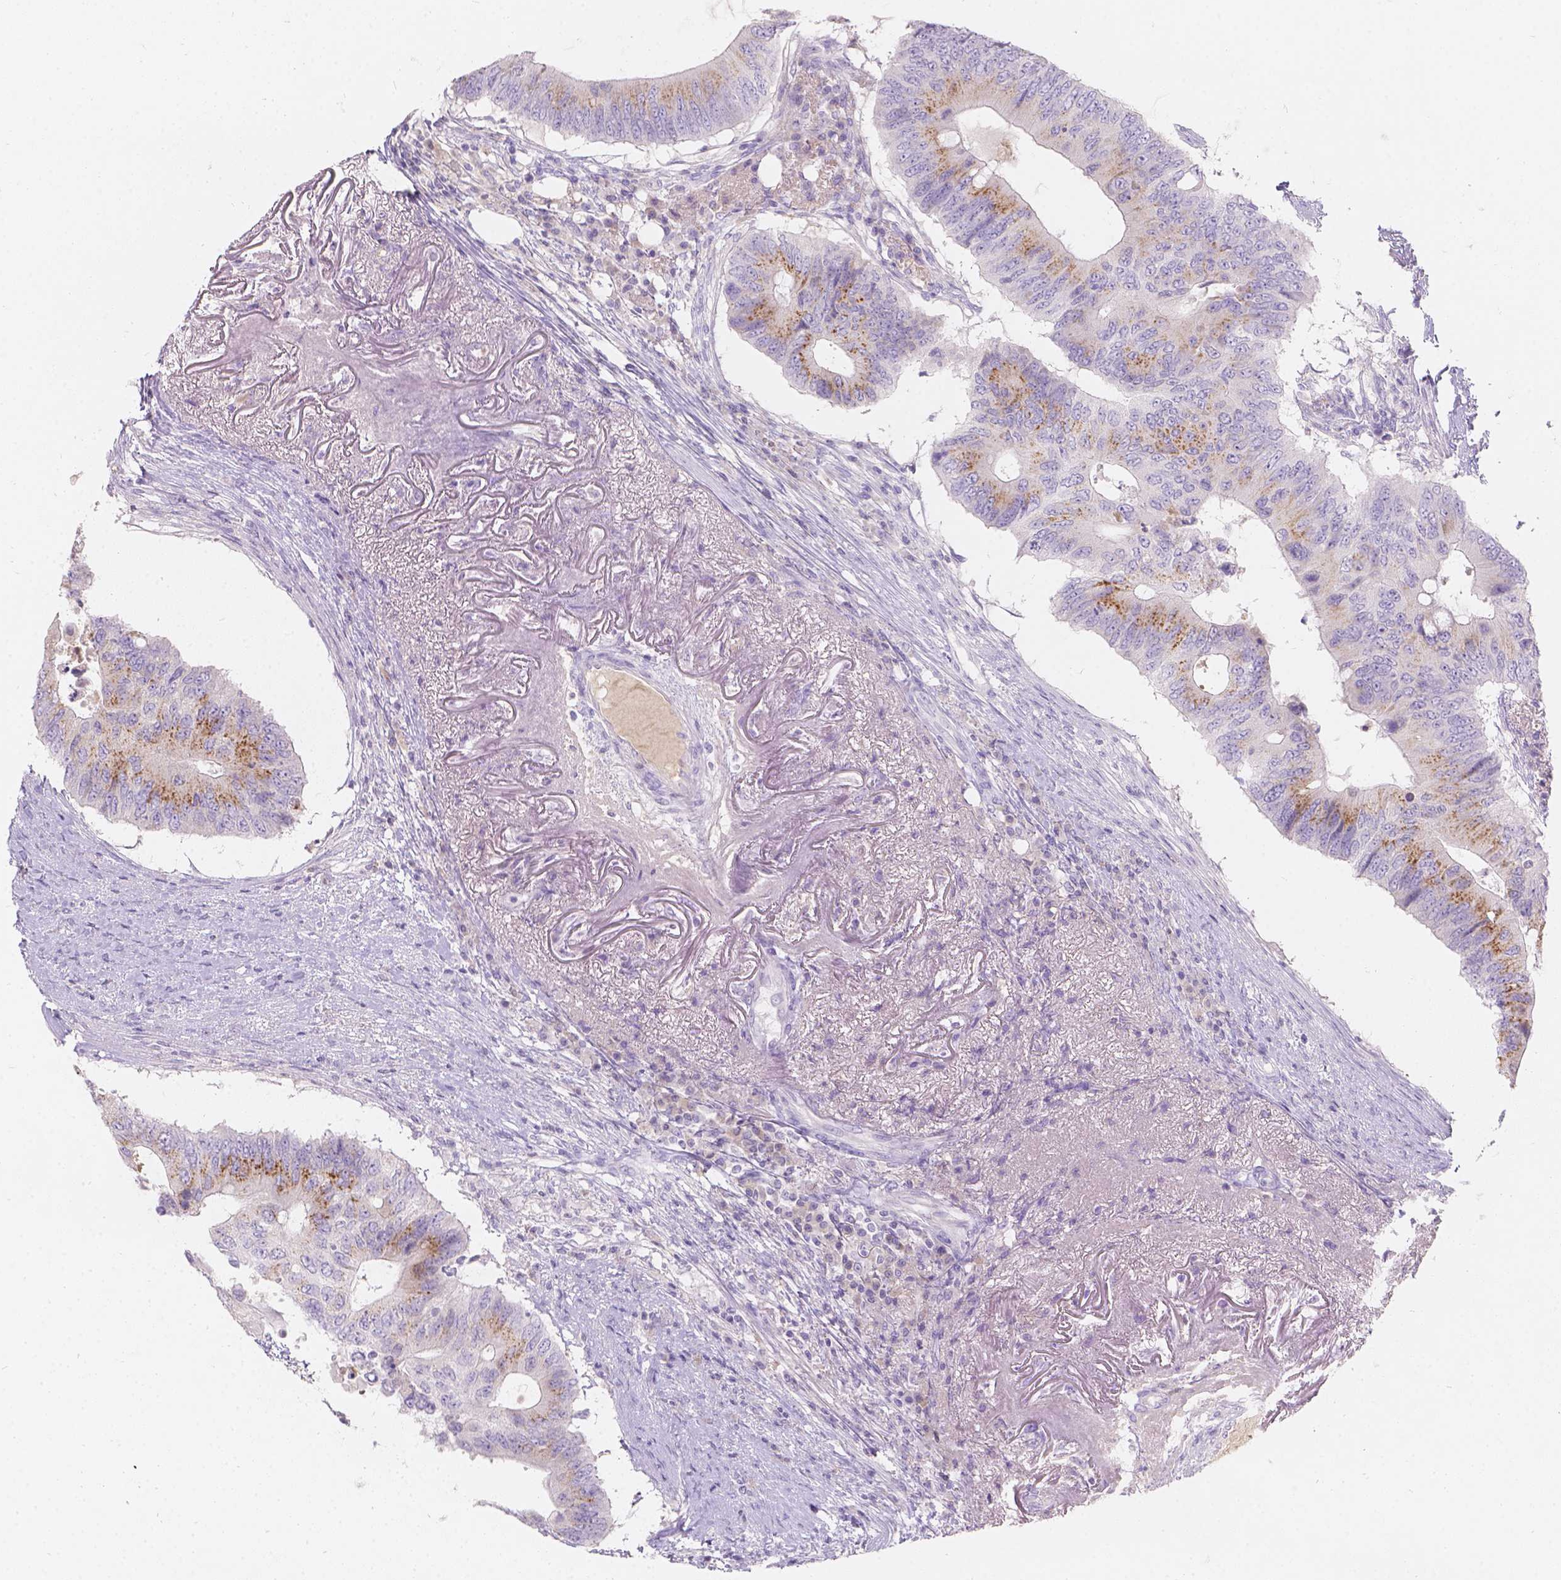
{"staining": {"intensity": "weak", "quantity": "25%-75%", "location": "cytoplasmic/membranous"}, "tissue": "colorectal cancer", "cell_type": "Tumor cells", "image_type": "cancer", "snomed": [{"axis": "morphology", "description": "Adenocarcinoma, NOS"}, {"axis": "topography", "description": "Colon"}], "caption": "Protein expression analysis of colorectal cancer exhibits weak cytoplasmic/membranous staining in about 25%-75% of tumor cells.", "gene": "GAL3ST2", "patient": {"sex": "male", "age": 71}}